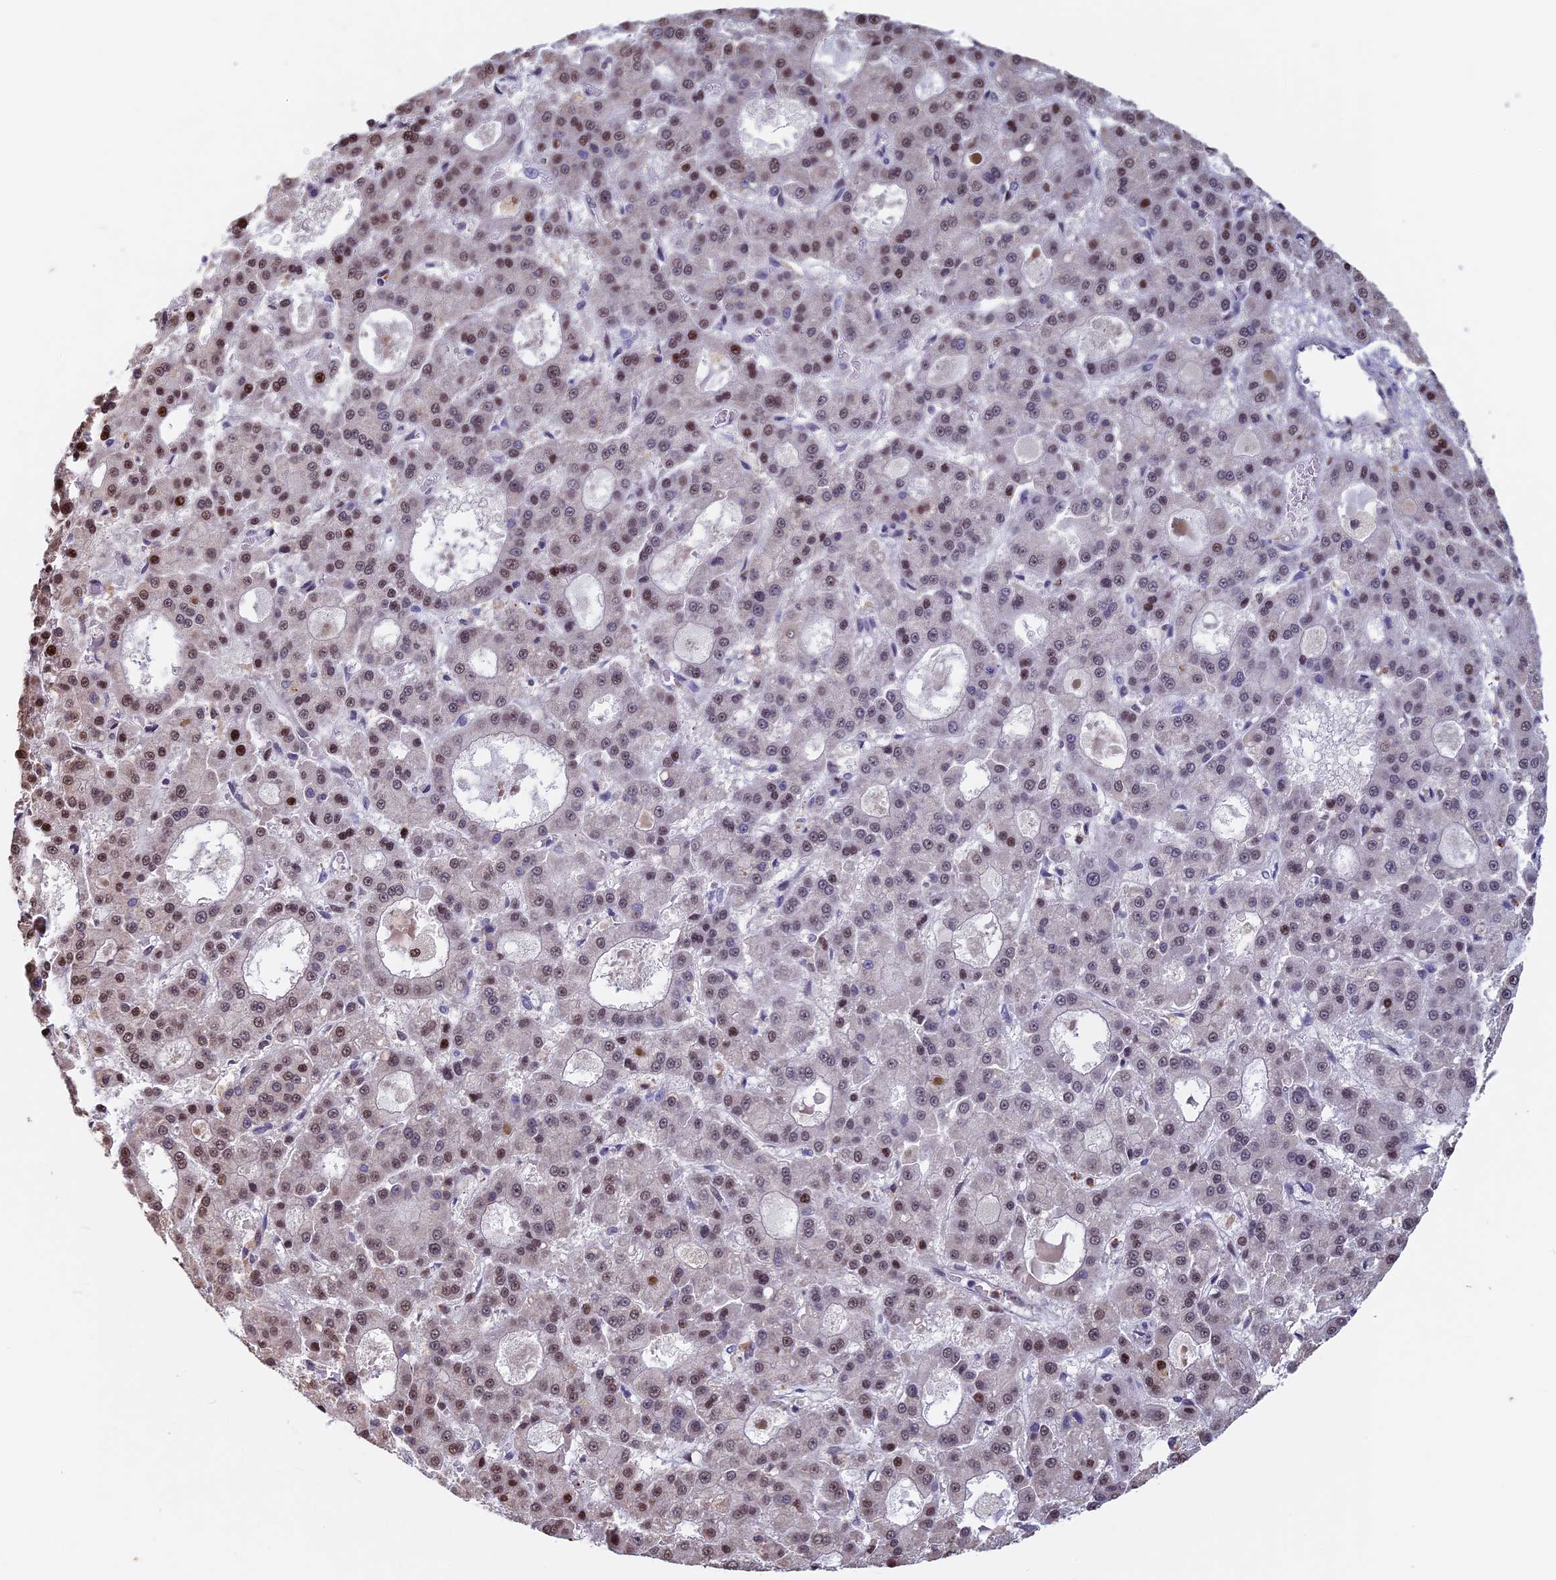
{"staining": {"intensity": "moderate", "quantity": "<25%", "location": "nuclear"}, "tissue": "liver cancer", "cell_type": "Tumor cells", "image_type": "cancer", "snomed": [{"axis": "morphology", "description": "Carcinoma, Hepatocellular, NOS"}, {"axis": "topography", "description": "Liver"}], "caption": "Liver cancer (hepatocellular carcinoma) stained for a protein demonstrates moderate nuclear positivity in tumor cells. The staining was performed using DAB (3,3'-diaminobenzidine) to visualize the protein expression in brown, while the nuclei were stained in blue with hematoxylin (Magnification: 20x).", "gene": "ACSS1", "patient": {"sex": "male", "age": 70}}